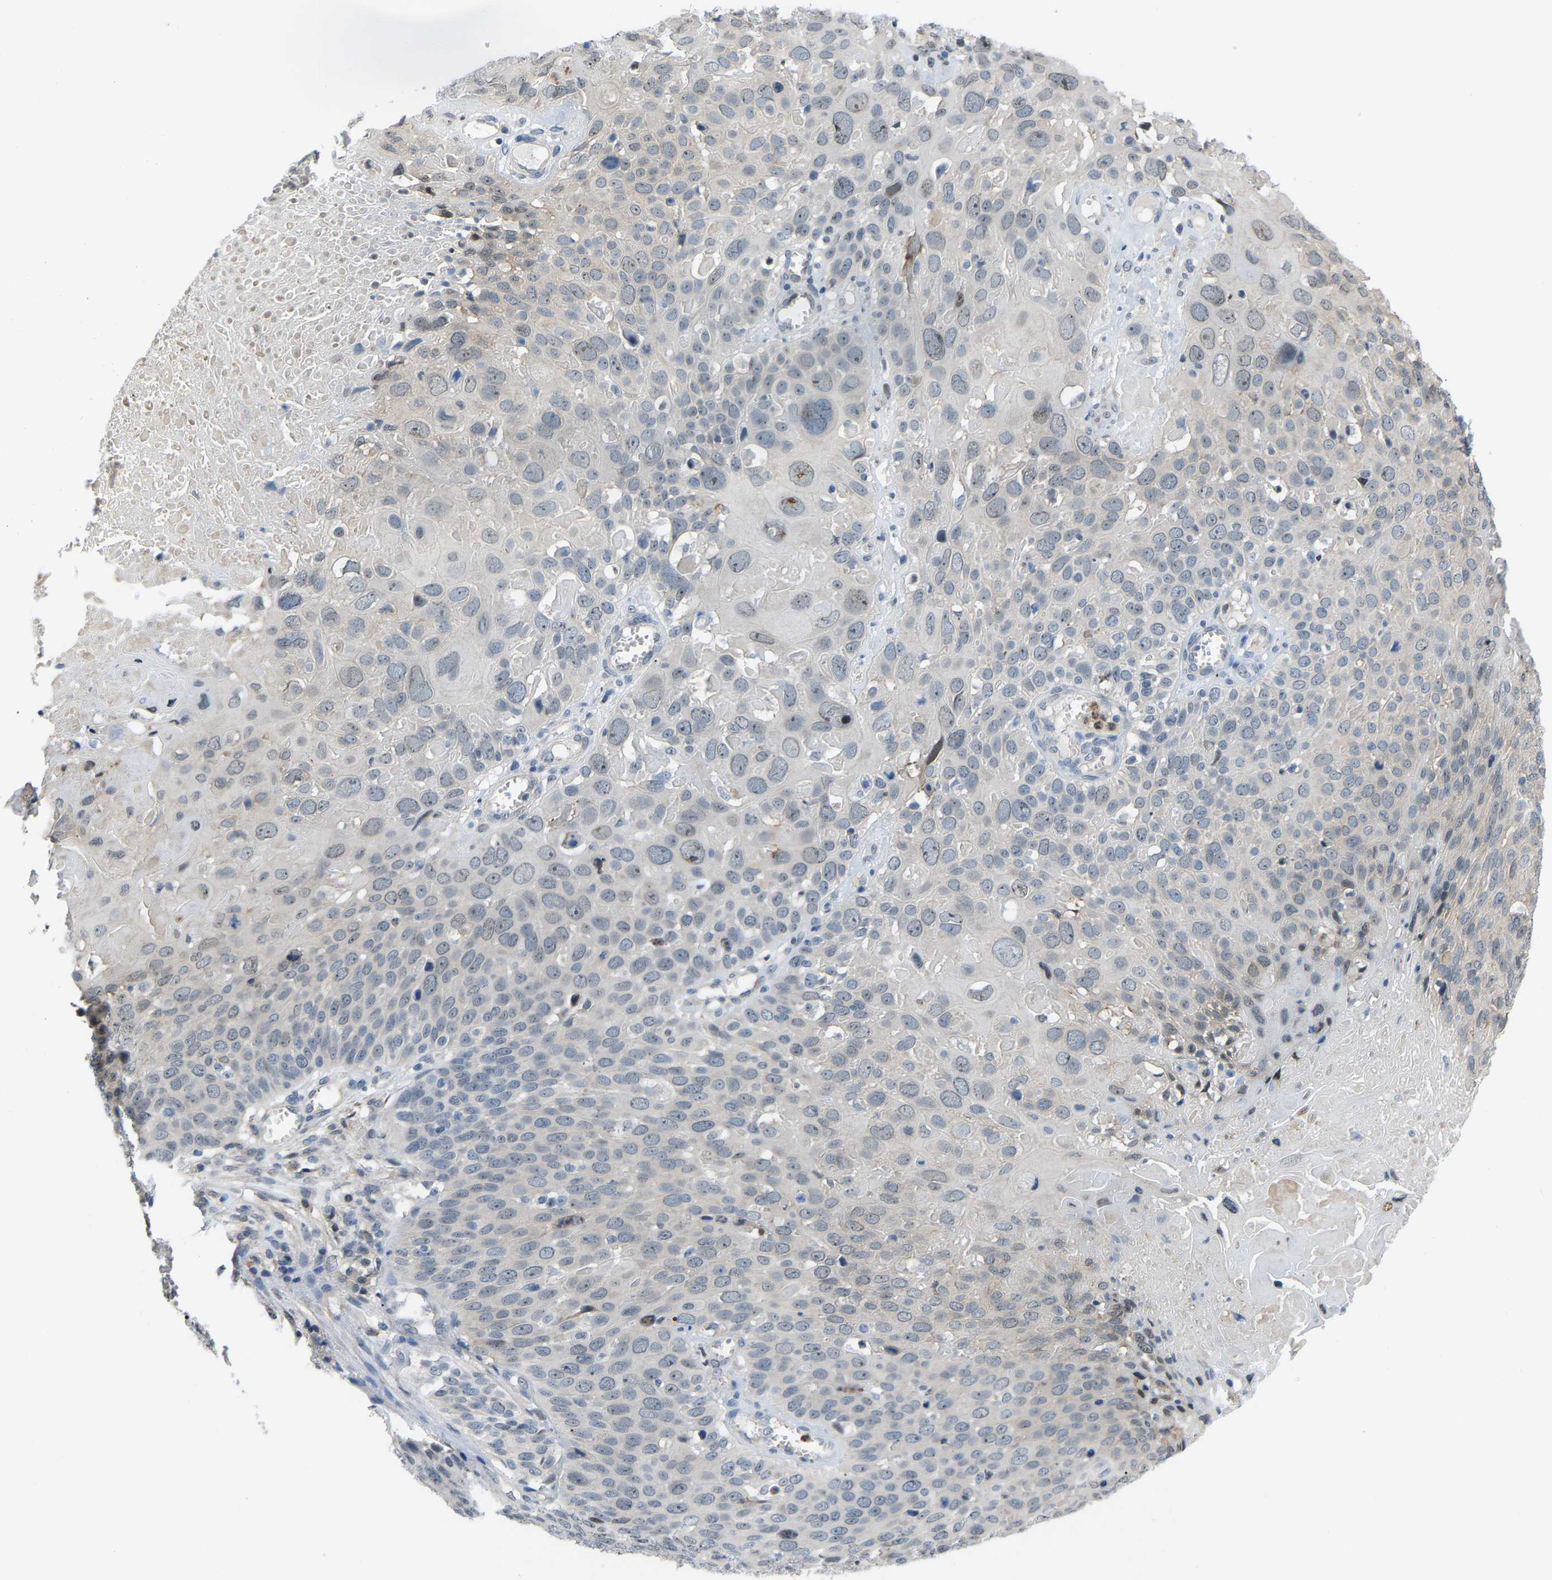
{"staining": {"intensity": "negative", "quantity": "none", "location": "none"}, "tissue": "cervical cancer", "cell_type": "Tumor cells", "image_type": "cancer", "snomed": [{"axis": "morphology", "description": "Squamous cell carcinoma, NOS"}, {"axis": "topography", "description": "Cervix"}], "caption": "DAB (3,3'-diaminobenzidine) immunohistochemical staining of human cervical cancer exhibits no significant positivity in tumor cells.", "gene": "CROT", "patient": {"sex": "female", "age": 74}}